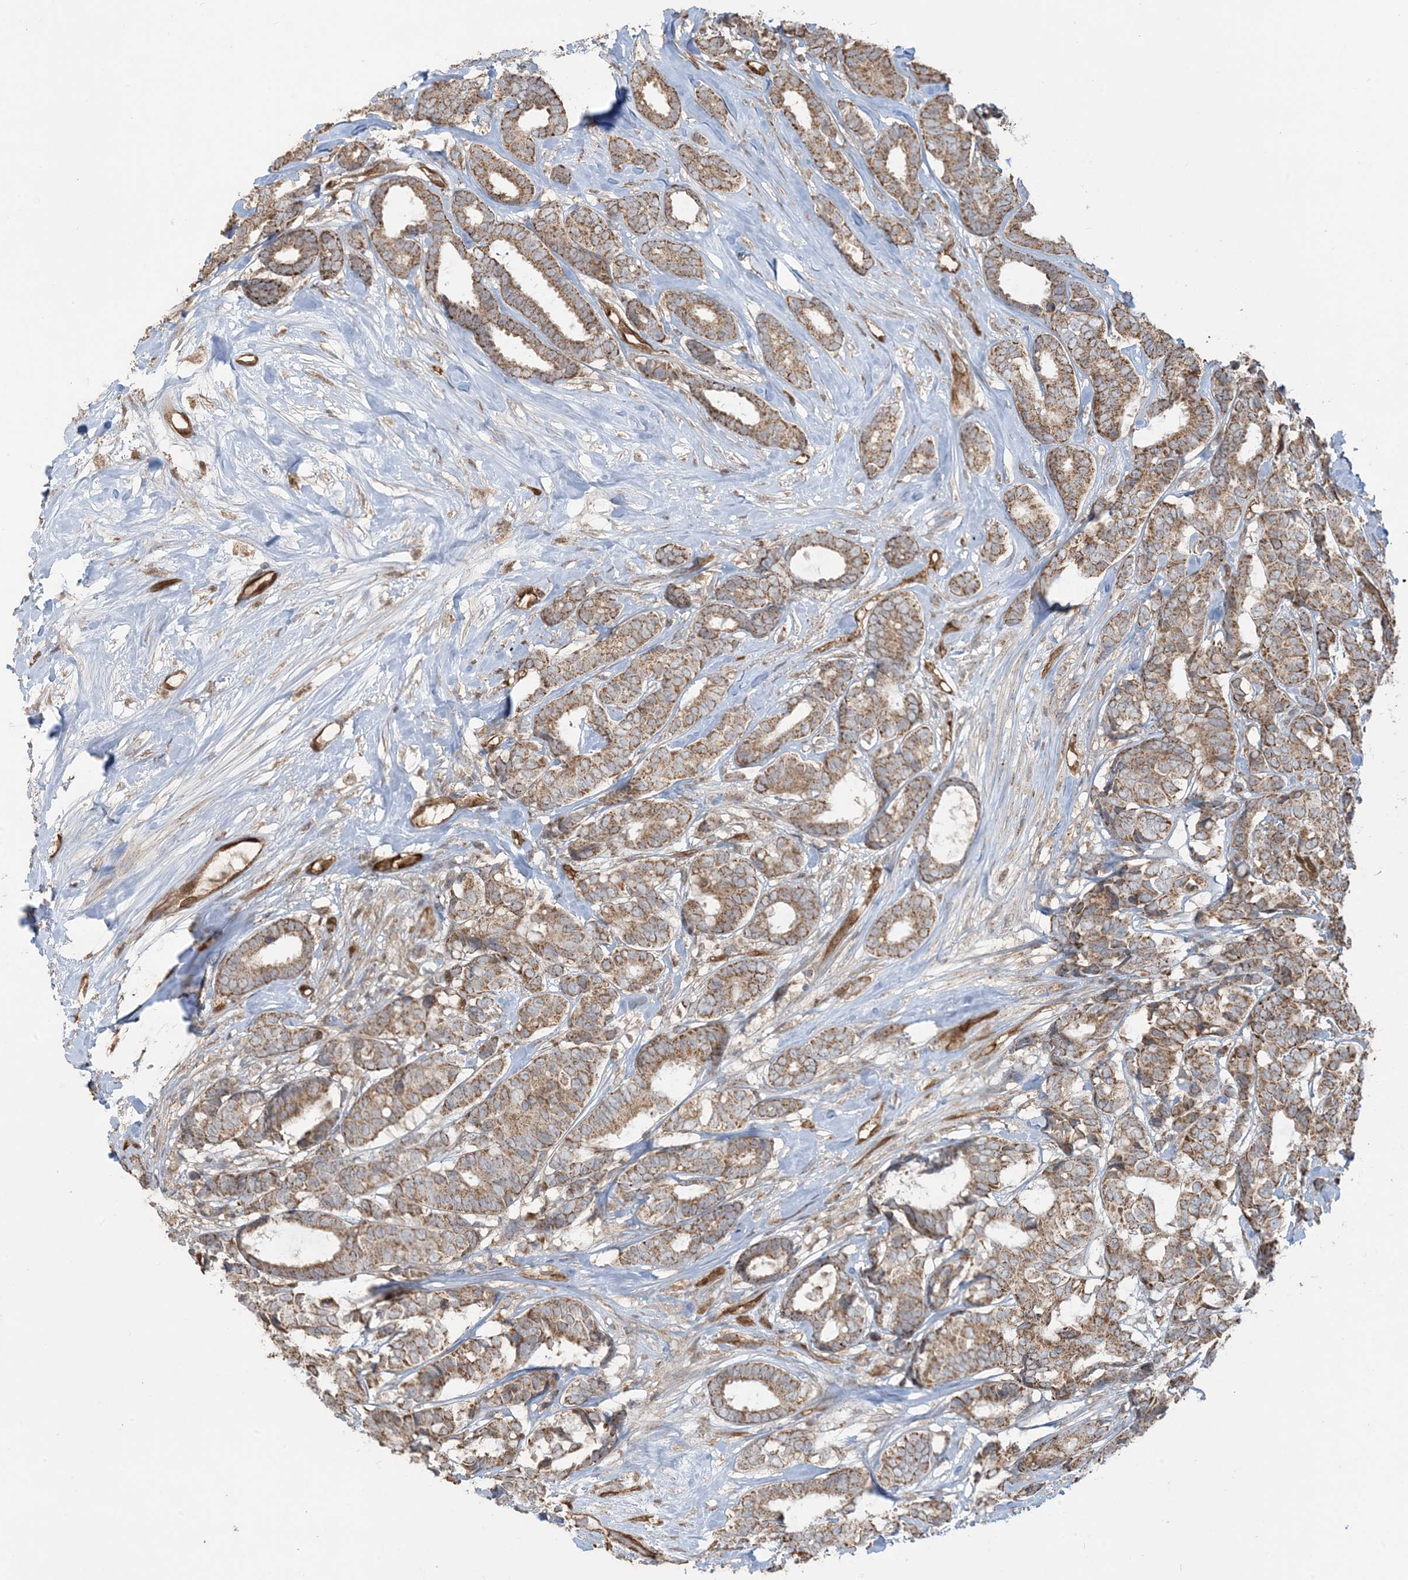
{"staining": {"intensity": "moderate", "quantity": ">75%", "location": "cytoplasmic/membranous"}, "tissue": "breast cancer", "cell_type": "Tumor cells", "image_type": "cancer", "snomed": [{"axis": "morphology", "description": "Duct carcinoma"}, {"axis": "topography", "description": "Breast"}], "caption": "Brown immunohistochemical staining in breast cancer (intraductal carcinoma) demonstrates moderate cytoplasmic/membranous staining in approximately >75% of tumor cells.", "gene": "PPM1F", "patient": {"sex": "female", "age": 87}}